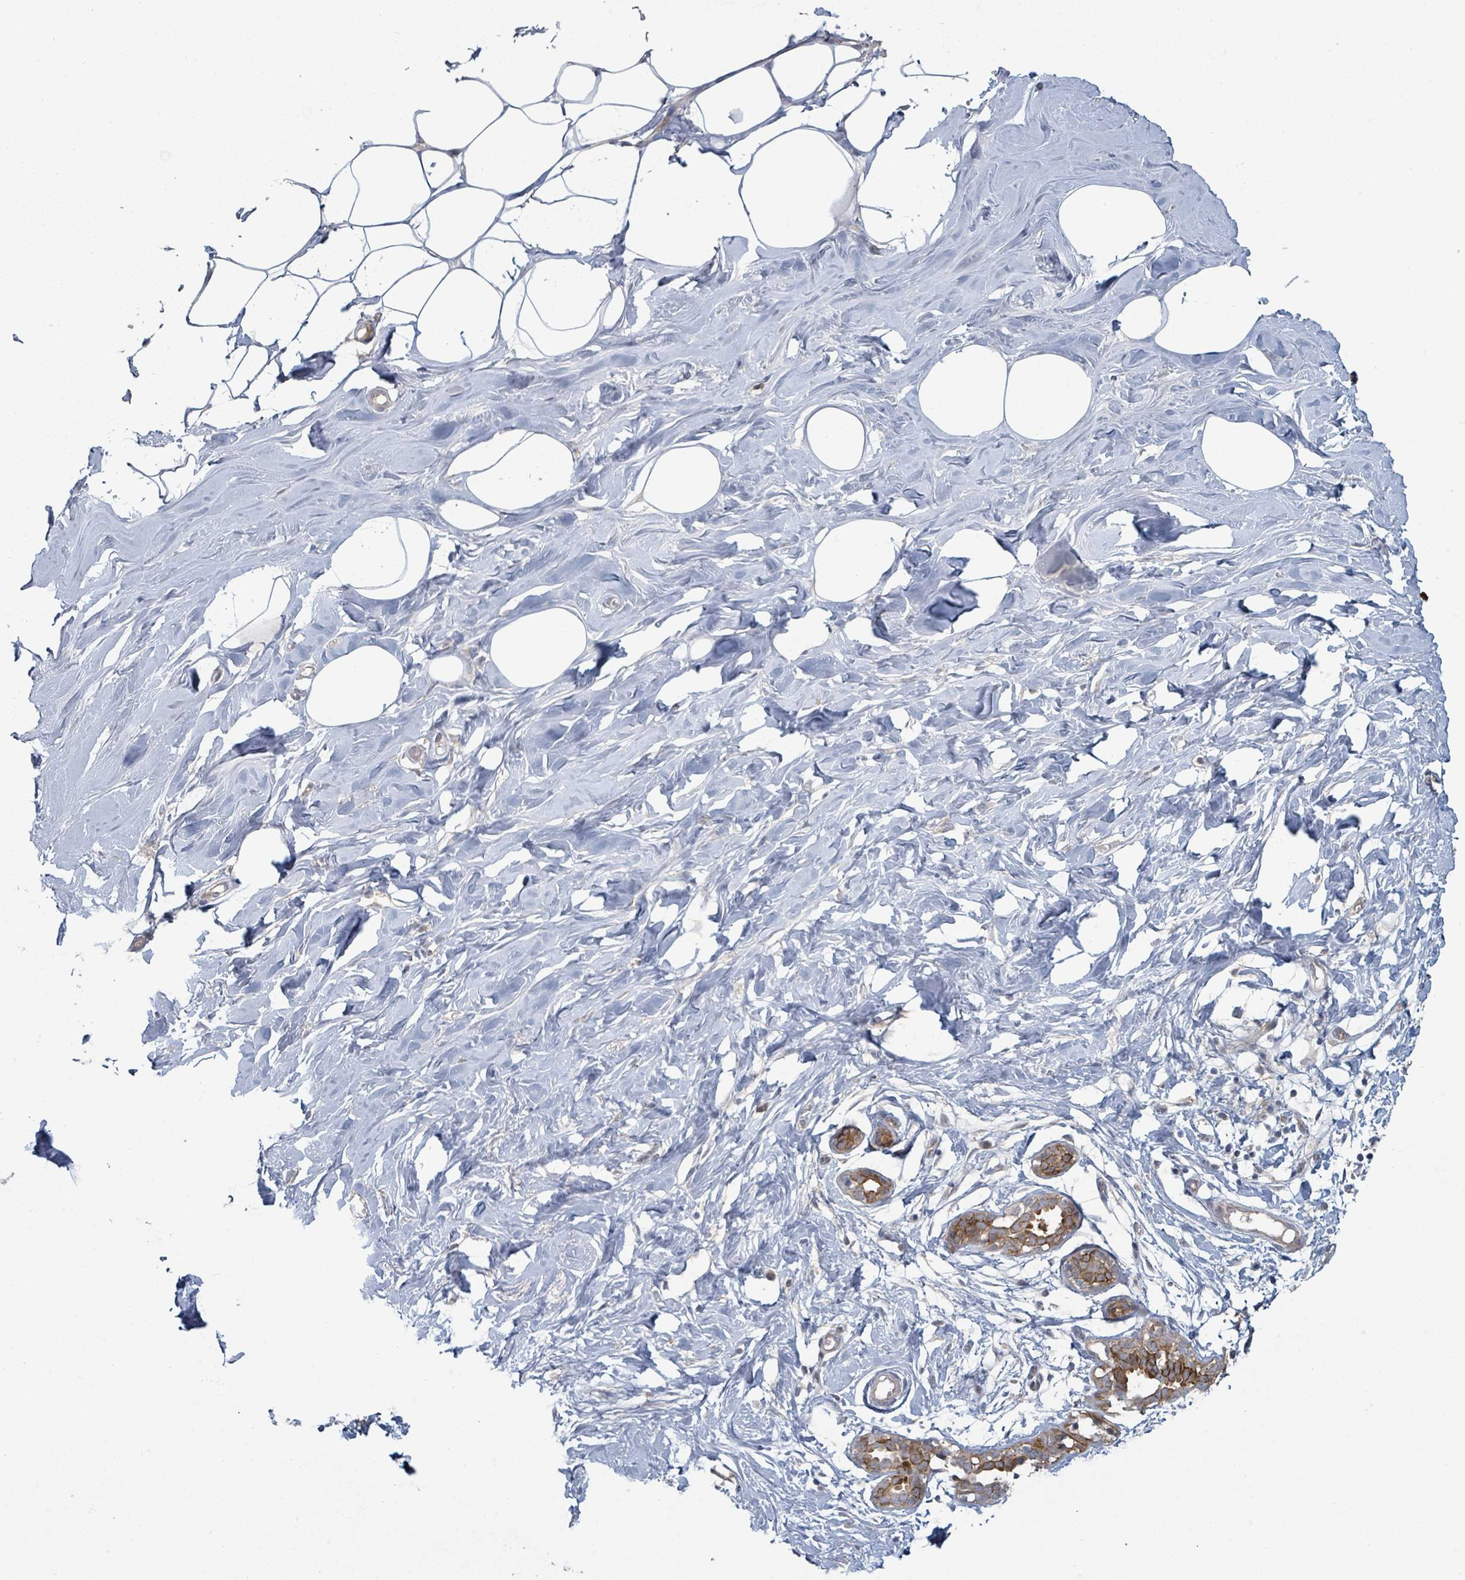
{"staining": {"intensity": "negative", "quantity": "none", "location": "none"}, "tissue": "breast", "cell_type": "Adipocytes", "image_type": "normal", "snomed": [{"axis": "morphology", "description": "Normal tissue, NOS"}, {"axis": "topography", "description": "Breast"}], "caption": "Immunohistochemistry (IHC) histopathology image of normal breast: human breast stained with DAB demonstrates no significant protein staining in adipocytes. The staining is performed using DAB (3,3'-diaminobenzidine) brown chromogen with nuclei counter-stained in using hematoxylin.", "gene": "COL5A3", "patient": {"sex": "female", "age": 27}}